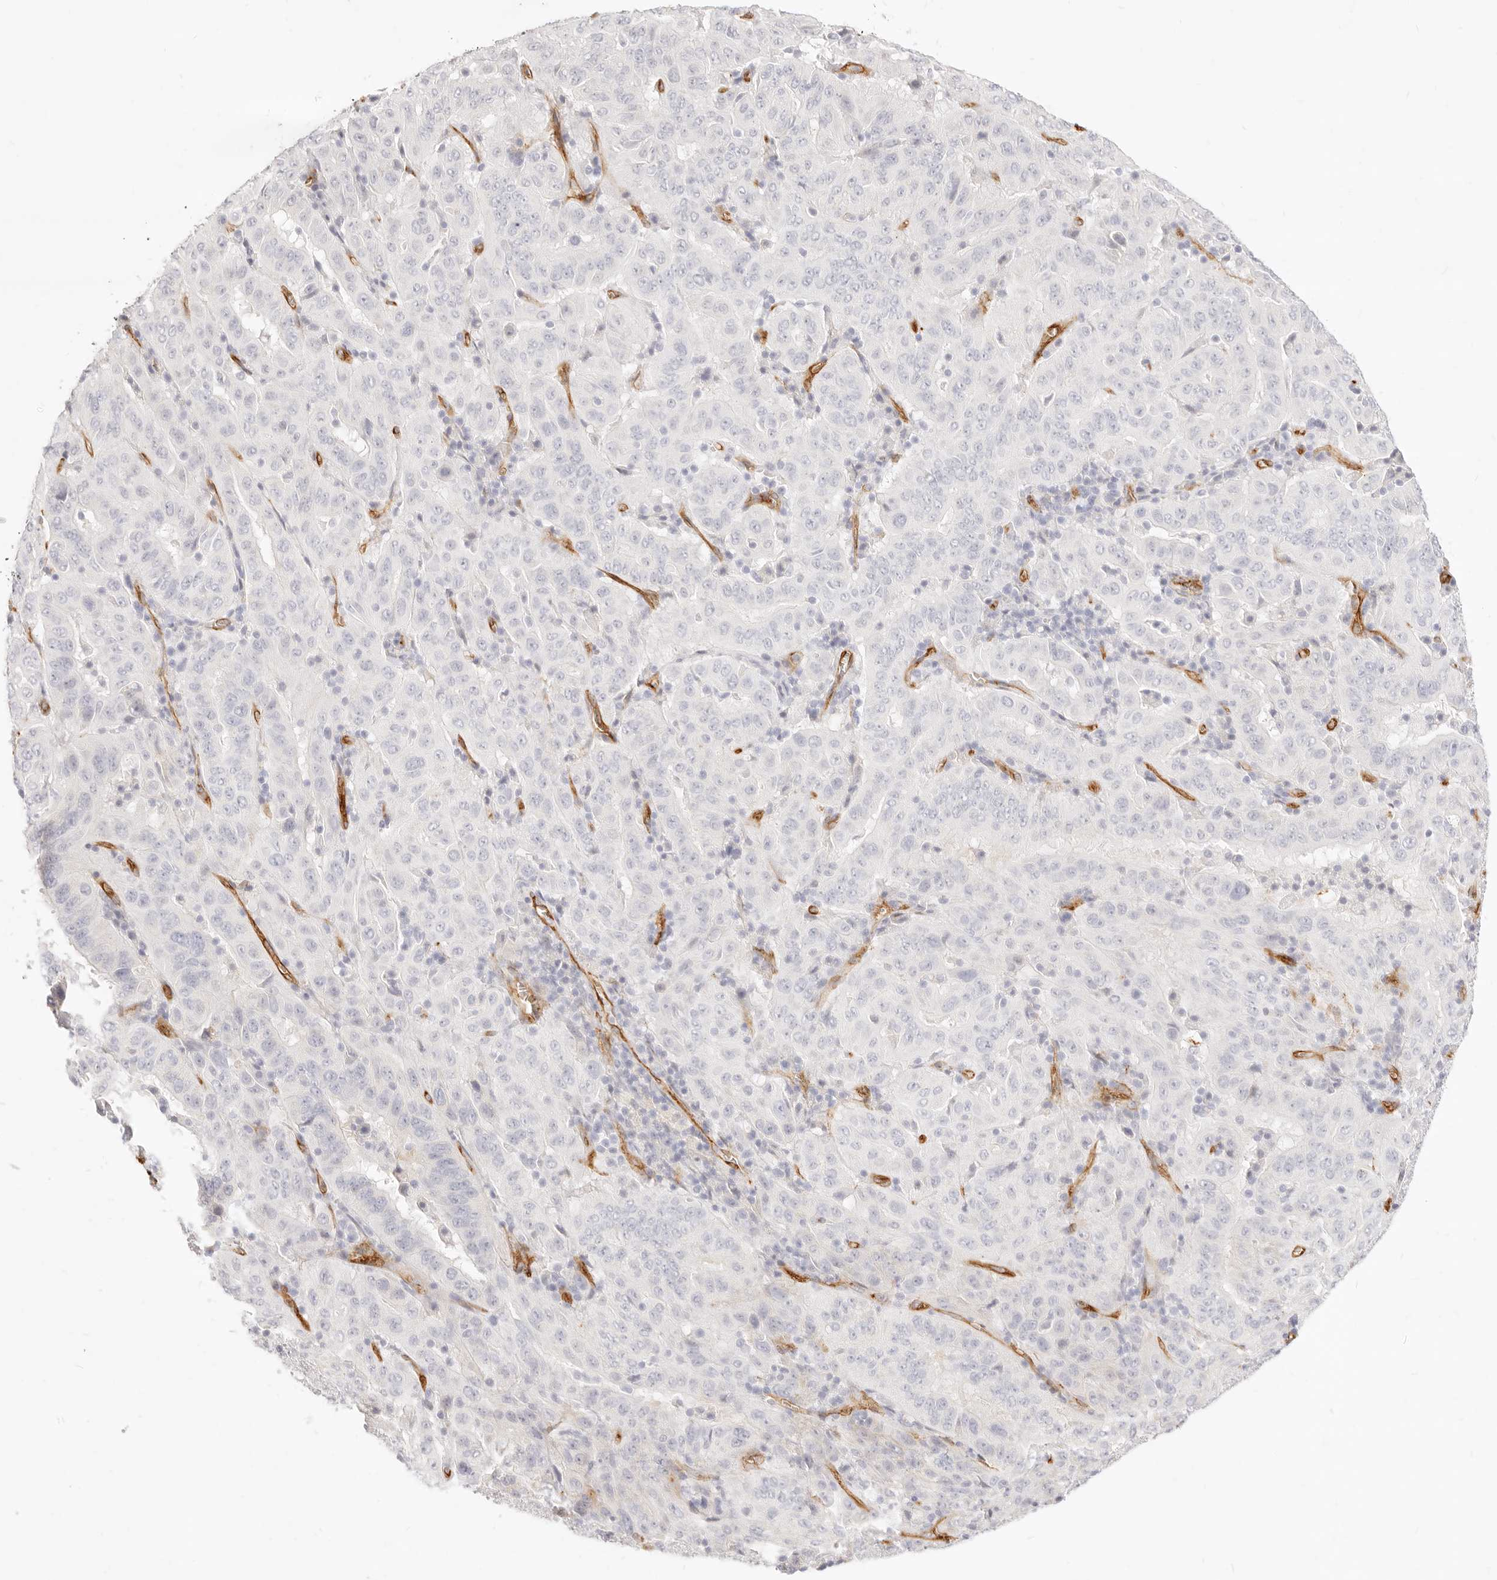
{"staining": {"intensity": "negative", "quantity": "none", "location": "none"}, "tissue": "pancreatic cancer", "cell_type": "Tumor cells", "image_type": "cancer", "snomed": [{"axis": "morphology", "description": "Adenocarcinoma, NOS"}, {"axis": "topography", "description": "Pancreas"}], "caption": "Protein analysis of pancreatic adenocarcinoma exhibits no significant staining in tumor cells. Brightfield microscopy of IHC stained with DAB (3,3'-diaminobenzidine) (brown) and hematoxylin (blue), captured at high magnification.", "gene": "NUS1", "patient": {"sex": "male", "age": 63}}